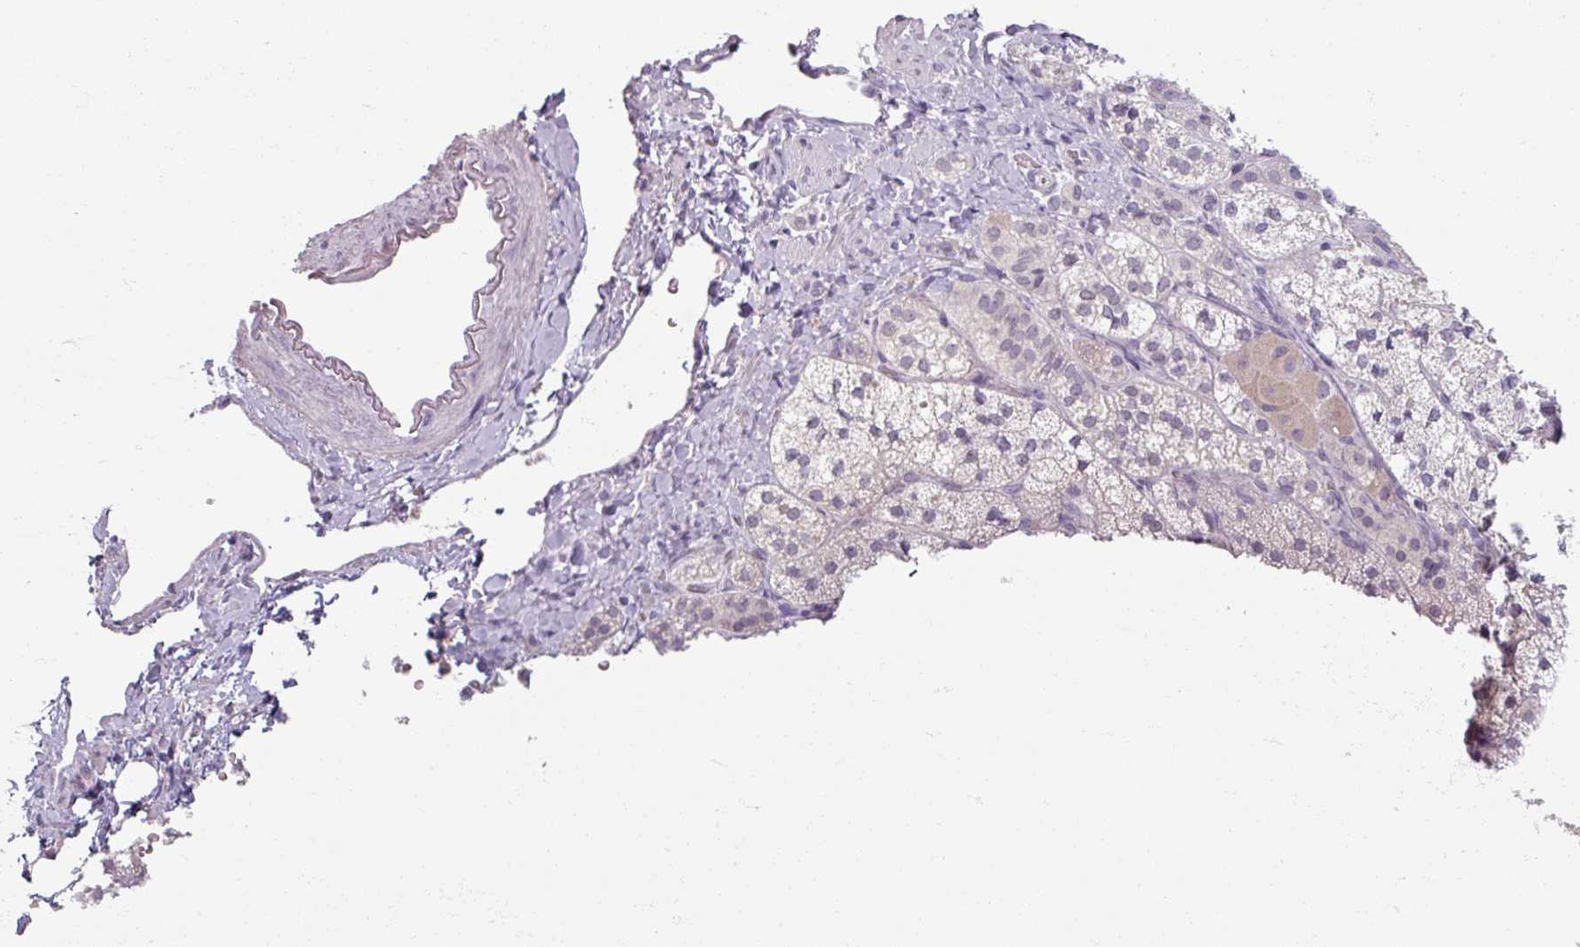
{"staining": {"intensity": "weak", "quantity": "25%-75%", "location": "cytoplasmic/membranous"}, "tissue": "adrenal gland", "cell_type": "Glandular cells", "image_type": "normal", "snomed": [{"axis": "morphology", "description": "Normal tissue, NOS"}, {"axis": "topography", "description": "Adrenal gland"}], "caption": "High-magnification brightfield microscopy of unremarkable adrenal gland stained with DAB (brown) and counterstained with hematoxylin (blue). glandular cells exhibit weak cytoplasmic/membranous staining is appreciated in about25%-75% of cells. (IHC, brightfield microscopy, high magnification).", "gene": "SOX11", "patient": {"sex": "male", "age": 53}}